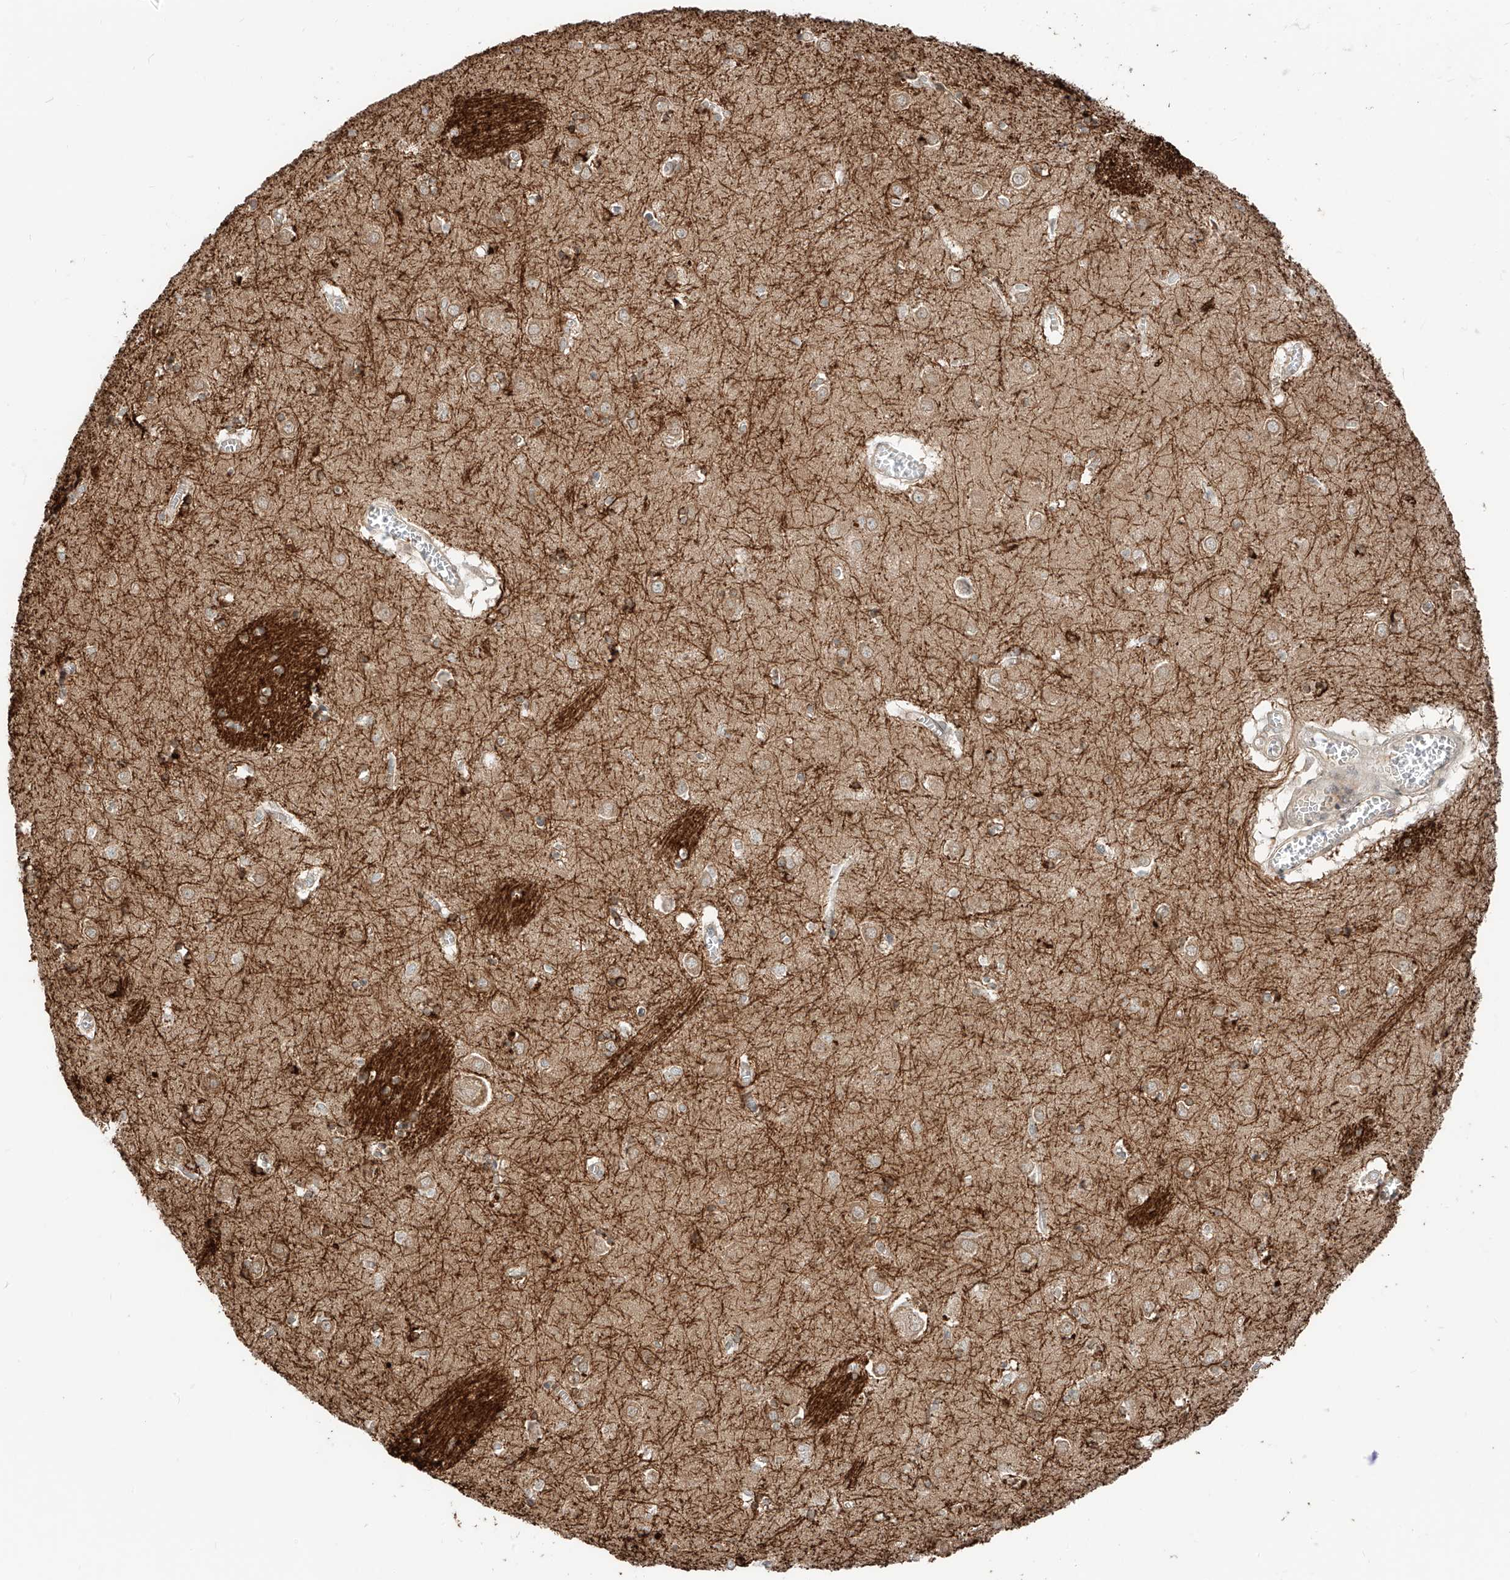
{"staining": {"intensity": "moderate", "quantity": "<25%", "location": "cytoplasmic/membranous"}, "tissue": "caudate", "cell_type": "Glial cells", "image_type": "normal", "snomed": [{"axis": "morphology", "description": "Normal tissue, NOS"}, {"axis": "topography", "description": "Lateral ventricle wall"}], "caption": "Immunohistochemistry (IHC) image of normal human caudate stained for a protein (brown), which displays low levels of moderate cytoplasmic/membranous positivity in approximately <25% of glial cells.", "gene": "CEP162", "patient": {"sex": "male", "age": 70}}